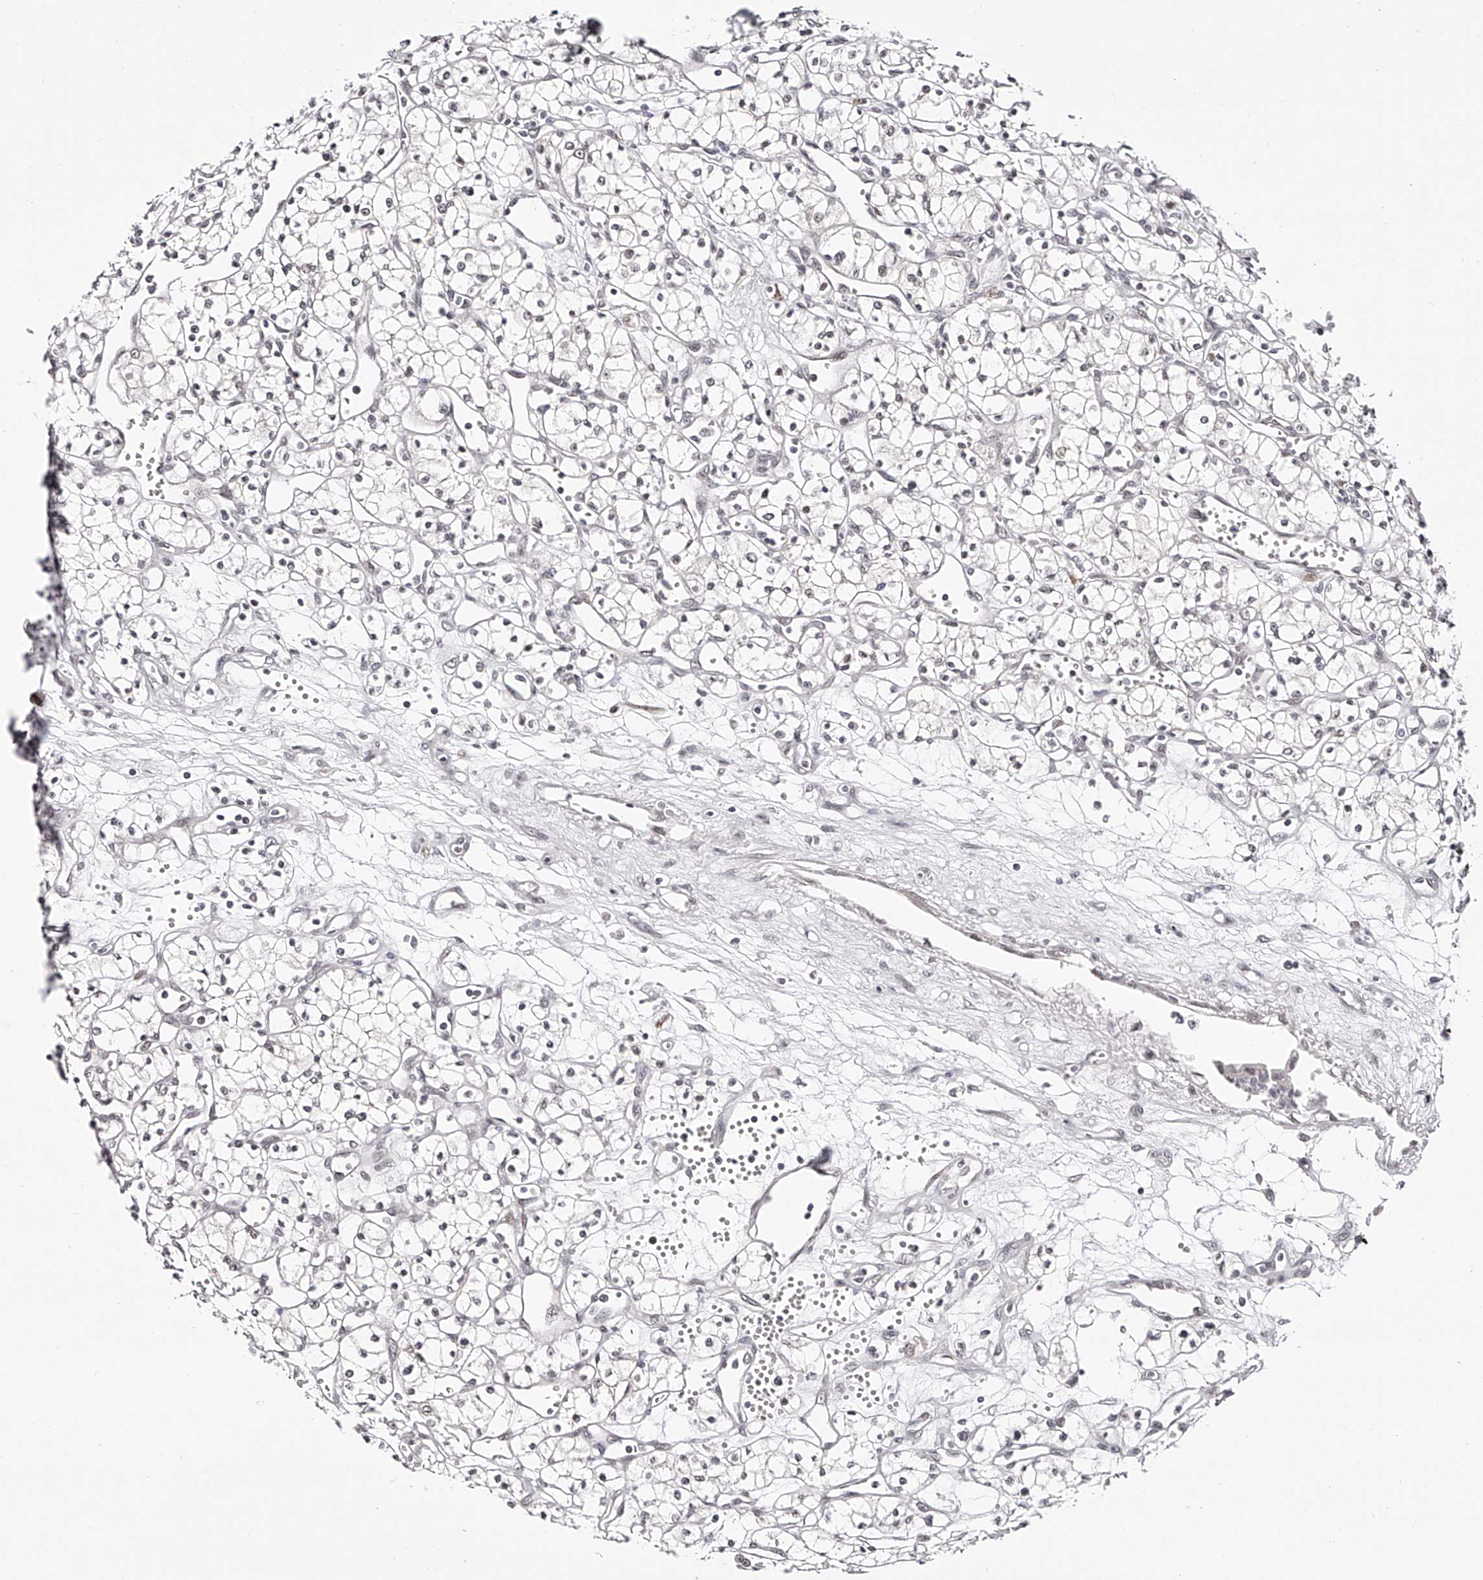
{"staining": {"intensity": "negative", "quantity": "none", "location": "none"}, "tissue": "renal cancer", "cell_type": "Tumor cells", "image_type": "cancer", "snomed": [{"axis": "morphology", "description": "Adenocarcinoma, NOS"}, {"axis": "topography", "description": "Kidney"}], "caption": "Immunohistochemistry (IHC) of human renal adenocarcinoma demonstrates no expression in tumor cells.", "gene": "USF3", "patient": {"sex": "male", "age": 59}}